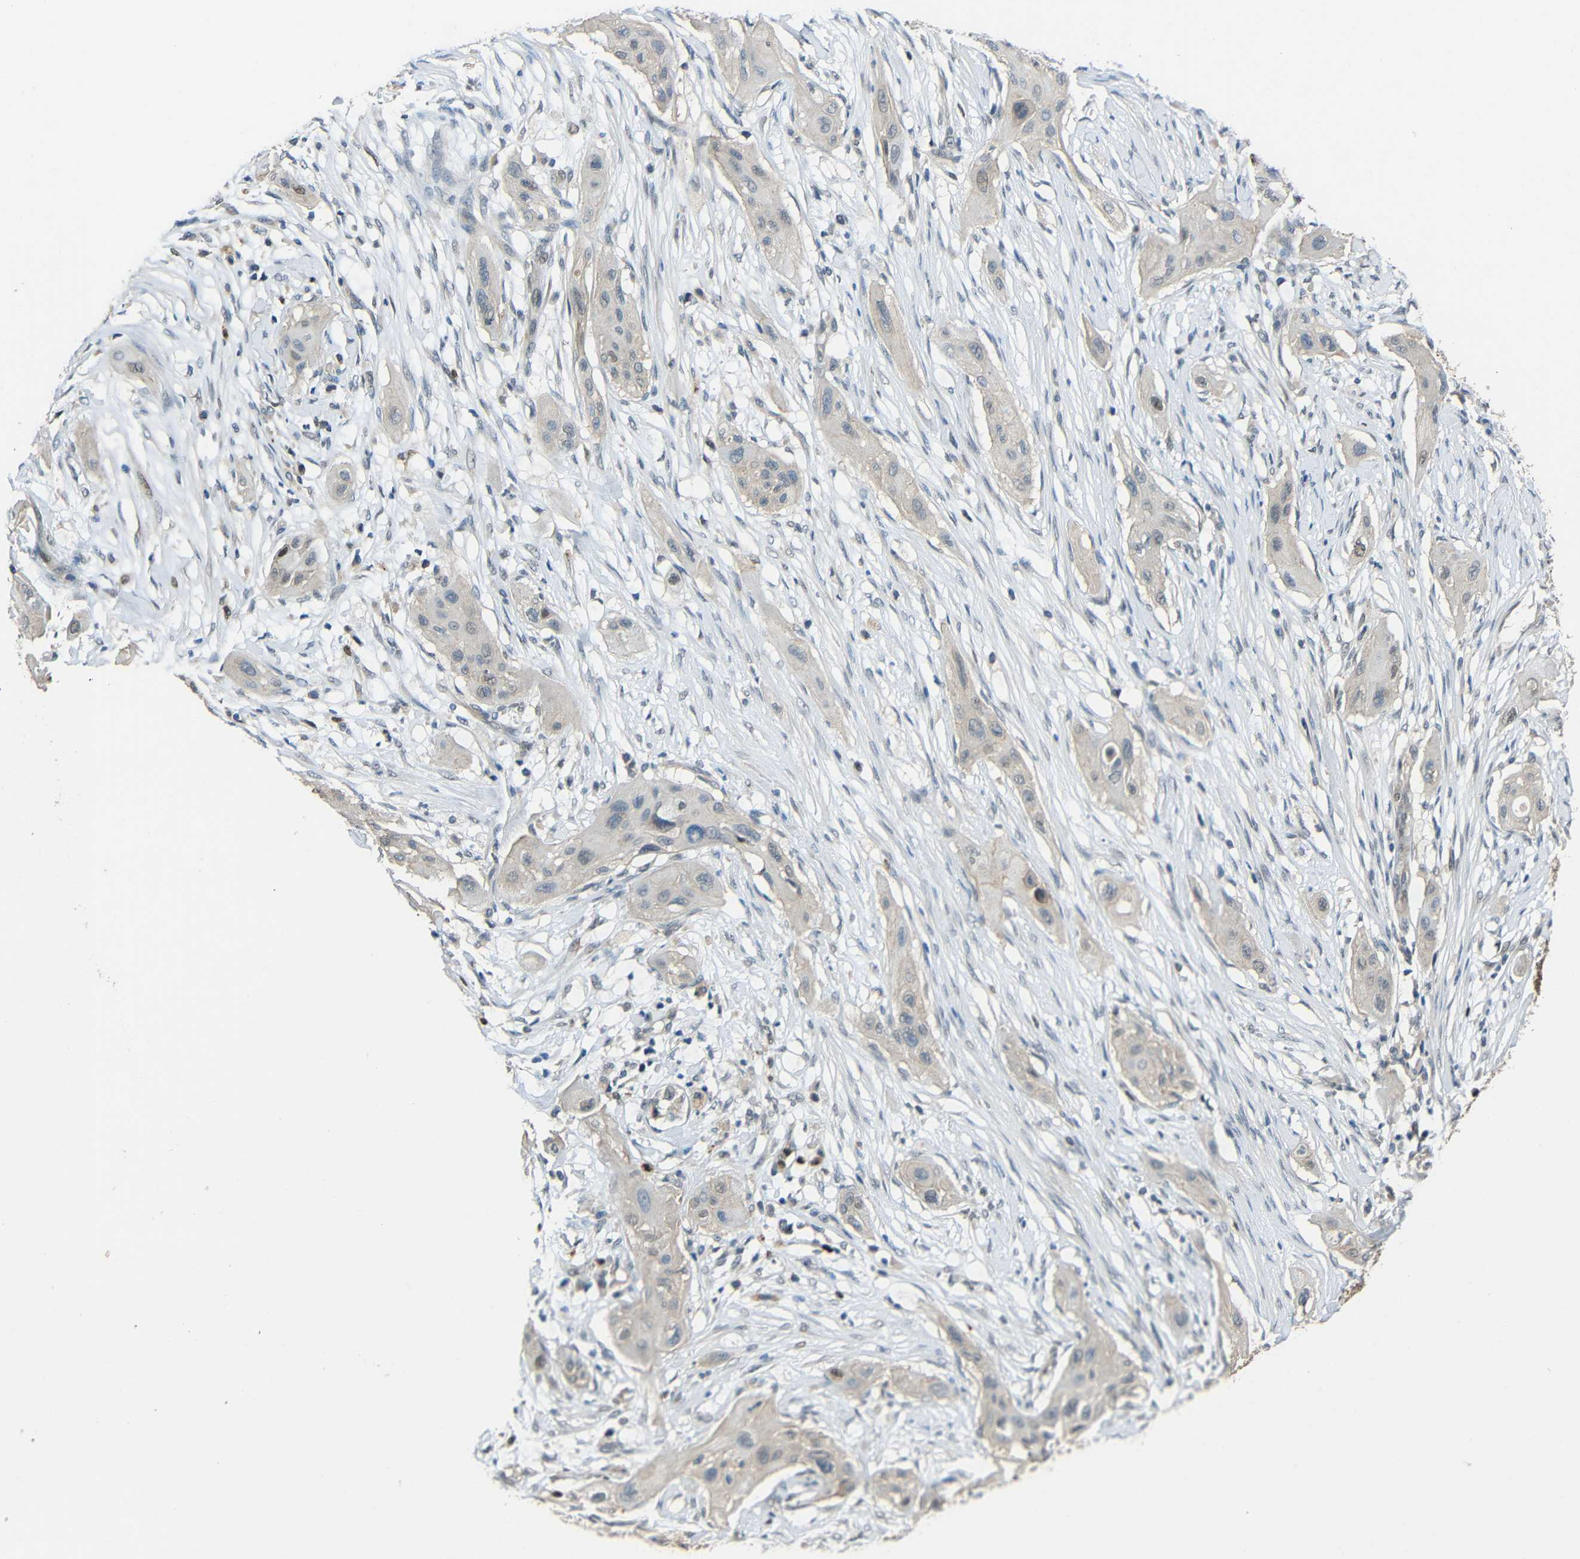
{"staining": {"intensity": "negative", "quantity": "none", "location": "none"}, "tissue": "lung cancer", "cell_type": "Tumor cells", "image_type": "cancer", "snomed": [{"axis": "morphology", "description": "Squamous cell carcinoma, NOS"}, {"axis": "topography", "description": "Lung"}], "caption": "There is no significant staining in tumor cells of squamous cell carcinoma (lung).", "gene": "STBD1", "patient": {"sex": "female", "age": 47}}